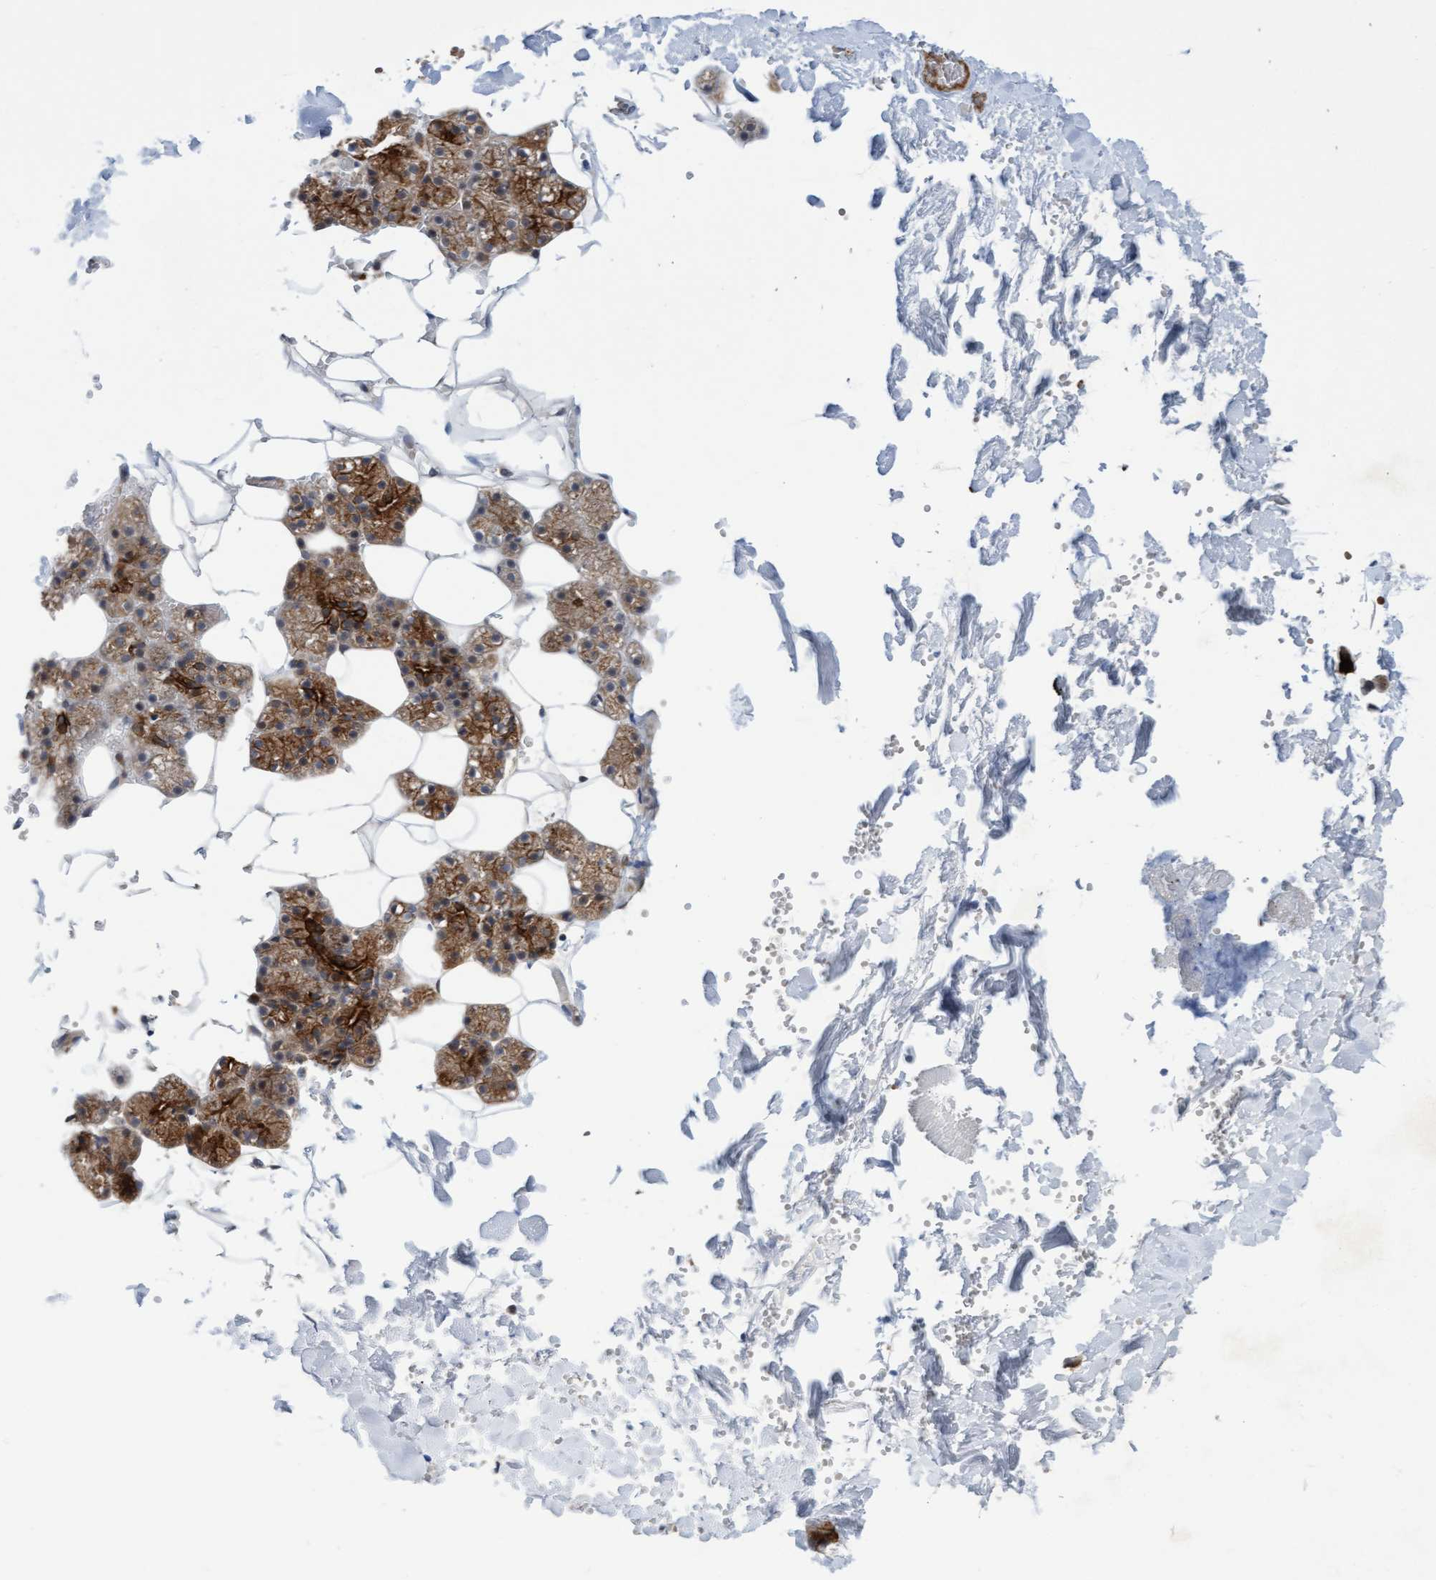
{"staining": {"intensity": "strong", "quantity": "25%-75%", "location": "cytoplasmic/membranous"}, "tissue": "salivary gland", "cell_type": "Glandular cells", "image_type": "normal", "snomed": [{"axis": "morphology", "description": "Normal tissue, NOS"}, {"axis": "topography", "description": "Salivary gland"}], "caption": "This is a micrograph of IHC staining of unremarkable salivary gland, which shows strong staining in the cytoplasmic/membranous of glandular cells.", "gene": "RAP1GAP2", "patient": {"sex": "male", "age": 62}}